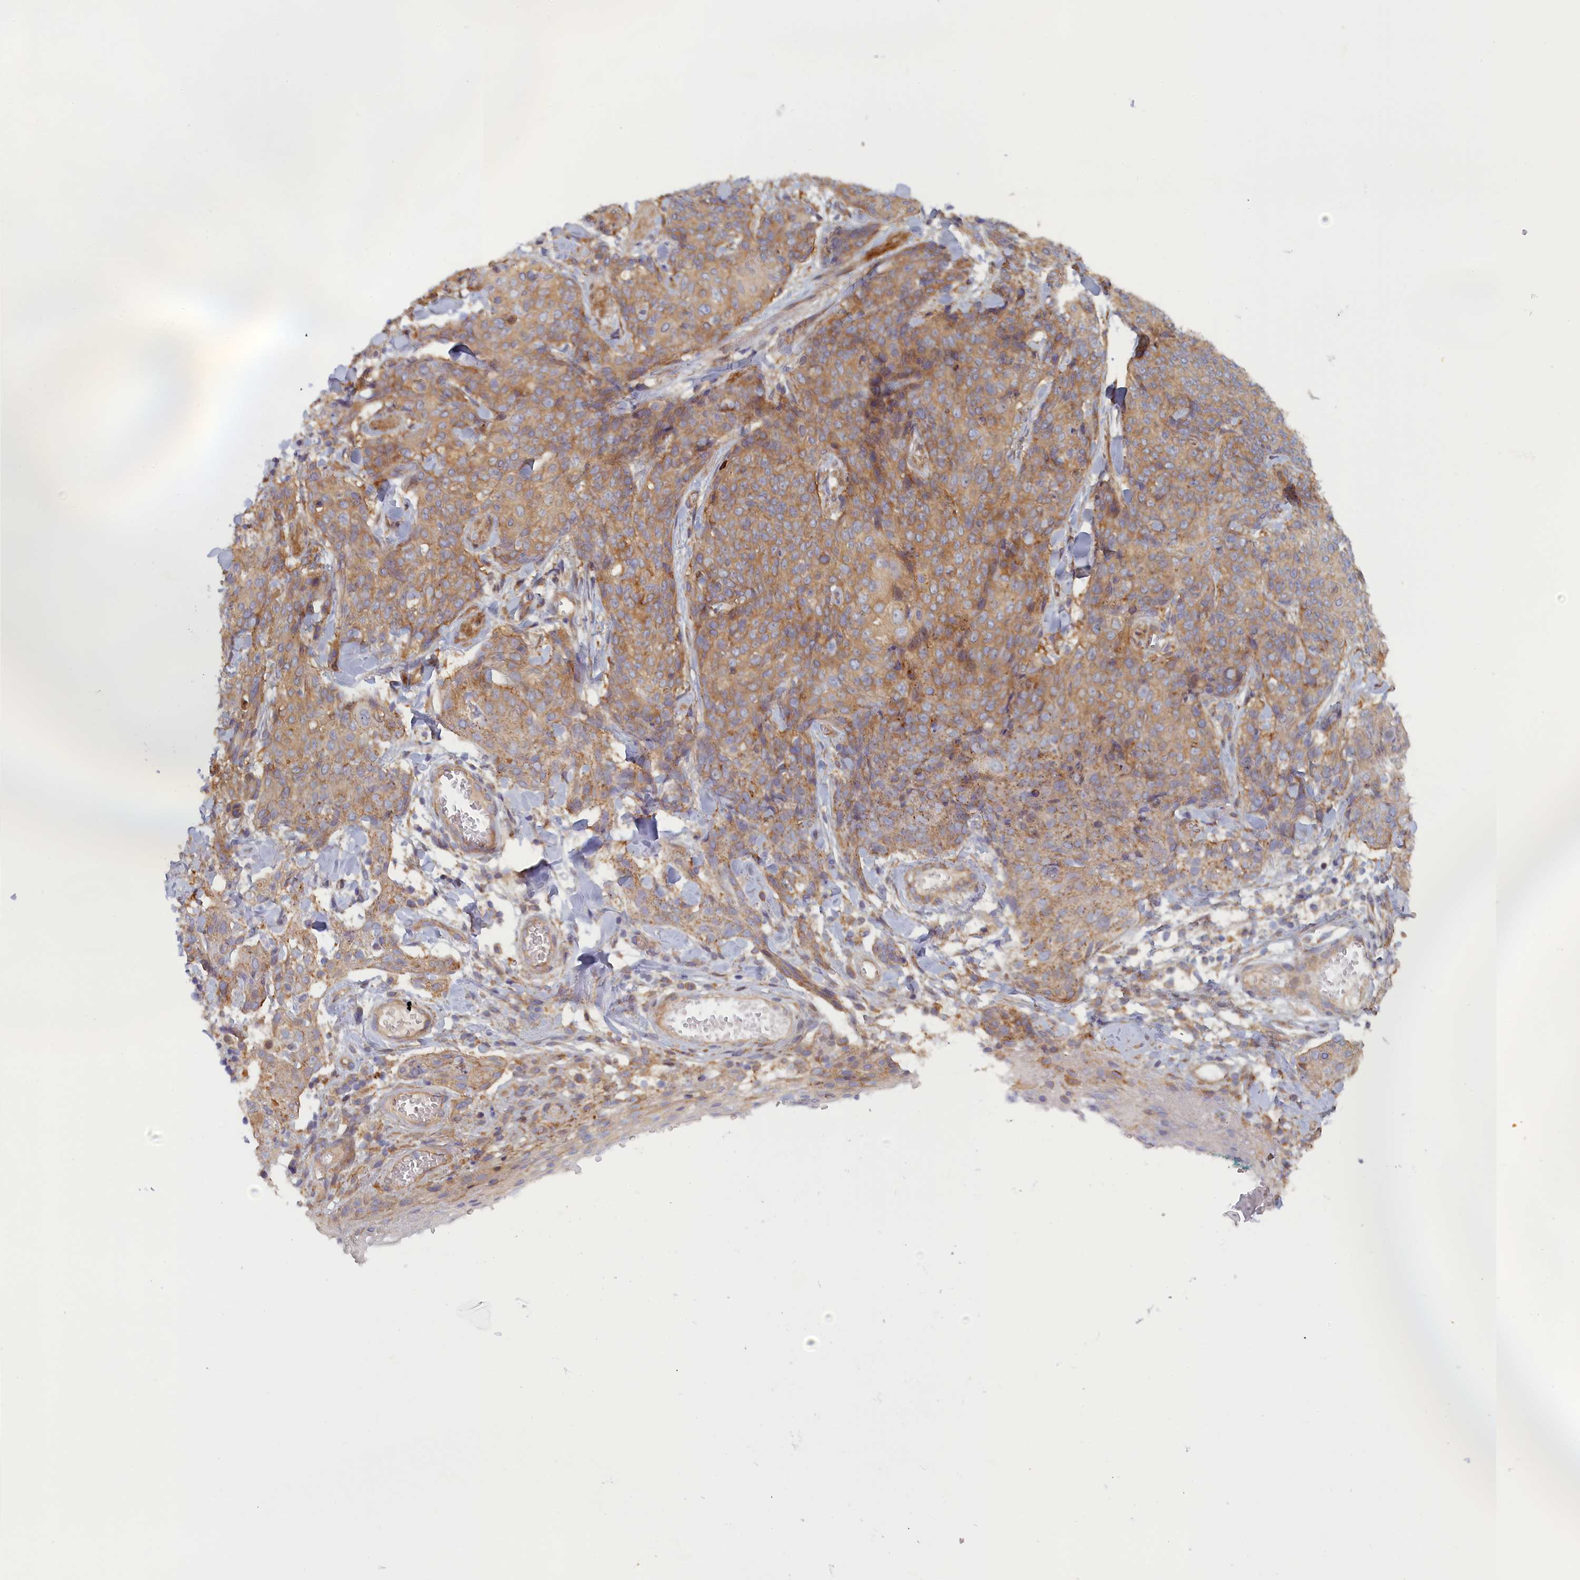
{"staining": {"intensity": "moderate", "quantity": ">75%", "location": "cytoplasmic/membranous"}, "tissue": "skin cancer", "cell_type": "Tumor cells", "image_type": "cancer", "snomed": [{"axis": "morphology", "description": "Squamous cell carcinoma, NOS"}, {"axis": "topography", "description": "Skin"}, {"axis": "topography", "description": "Vulva"}], "caption": "The photomicrograph displays a brown stain indicating the presence of a protein in the cytoplasmic/membranous of tumor cells in skin cancer.", "gene": "TMEM196", "patient": {"sex": "female", "age": 85}}